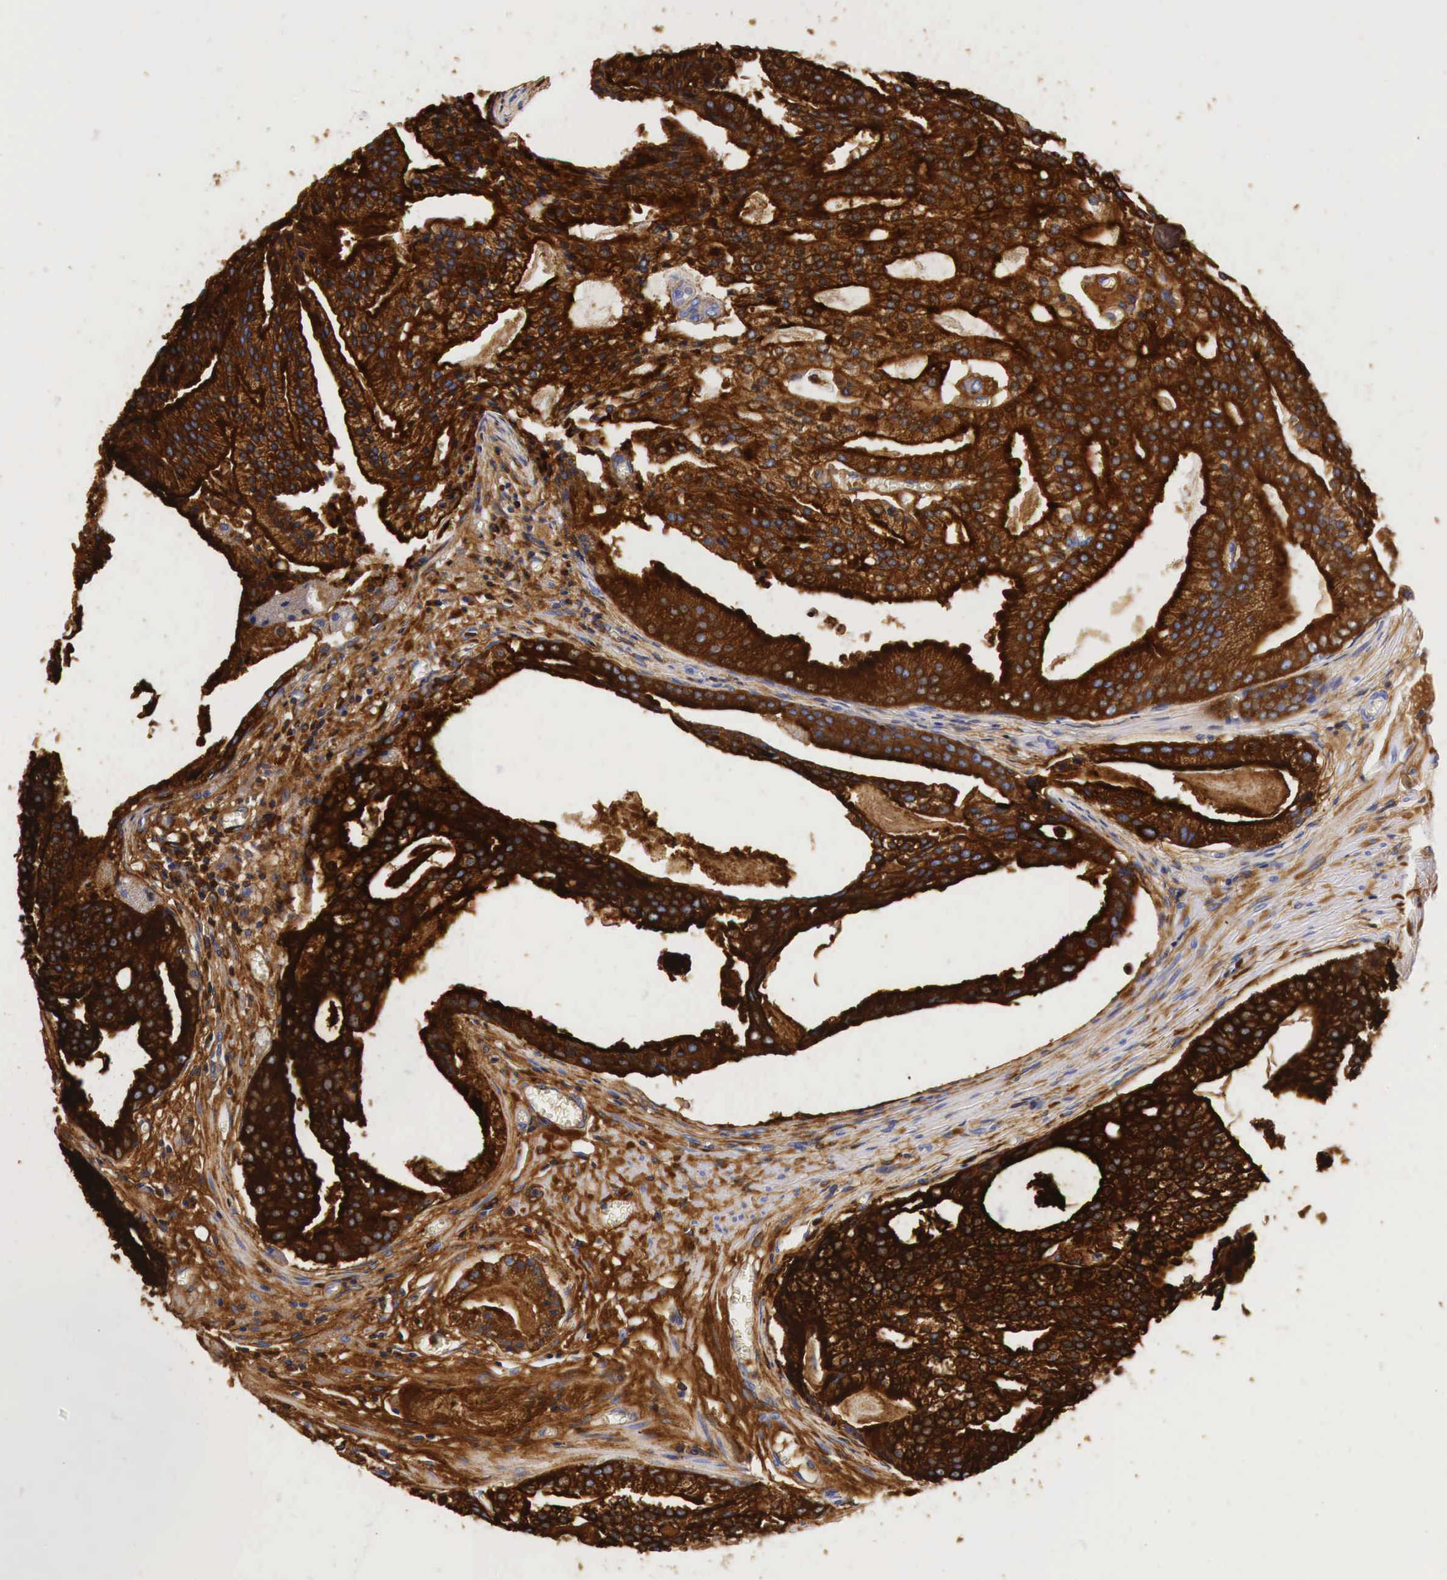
{"staining": {"intensity": "strong", "quantity": ">75%", "location": "cytoplasmic/membranous"}, "tissue": "prostate cancer", "cell_type": "Tumor cells", "image_type": "cancer", "snomed": [{"axis": "morphology", "description": "Adenocarcinoma, High grade"}, {"axis": "topography", "description": "Prostate"}], "caption": "This image demonstrates immunohistochemistry staining of human prostate cancer (high-grade adenocarcinoma), with high strong cytoplasmic/membranous staining in approximately >75% of tumor cells.", "gene": "ACP3", "patient": {"sex": "male", "age": 56}}